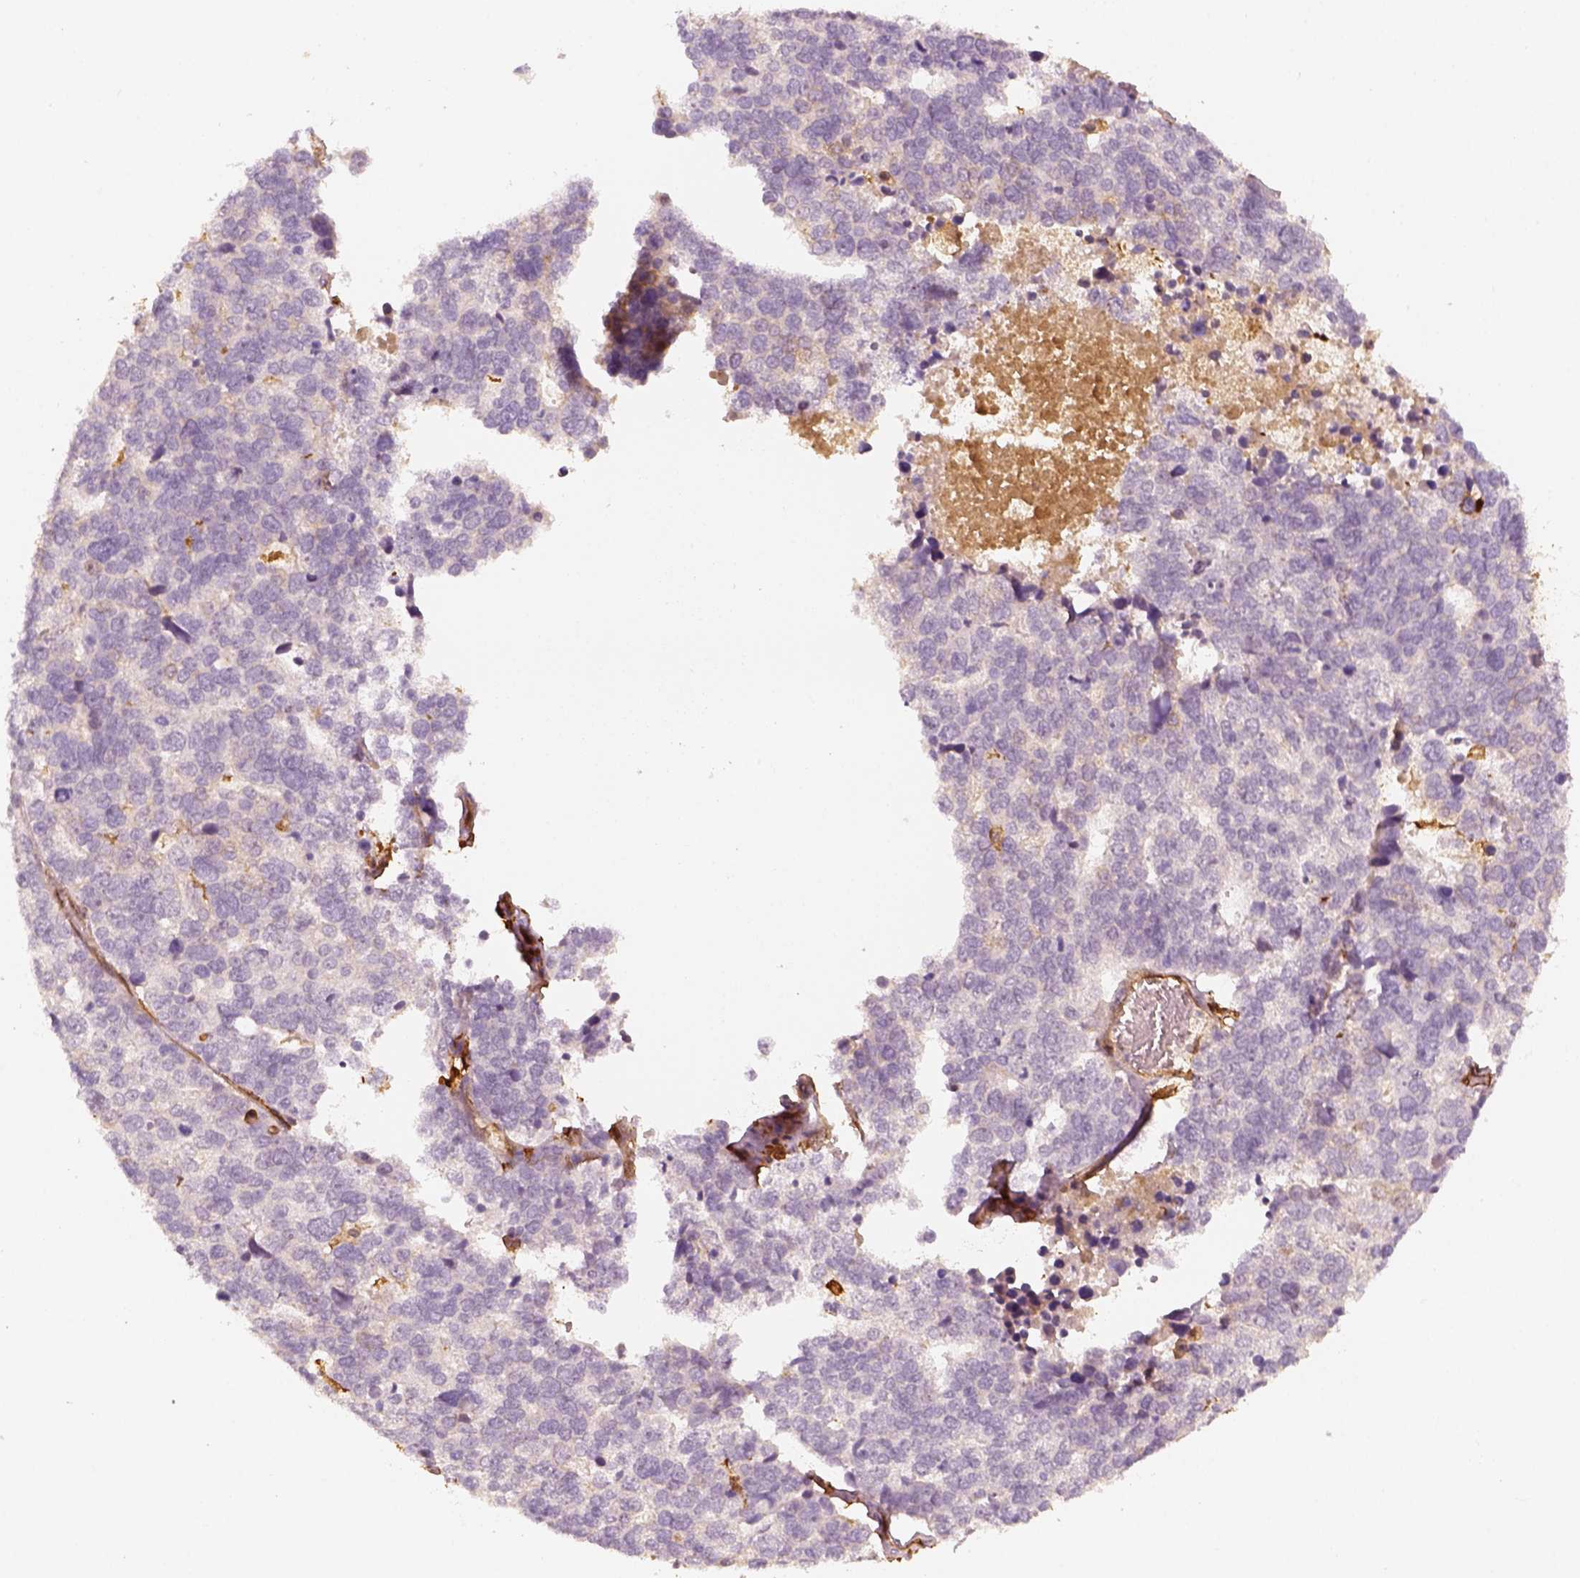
{"staining": {"intensity": "negative", "quantity": "none", "location": "none"}, "tissue": "stomach cancer", "cell_type": "Tumor cells", "image_type": "cancer", "snomed": [{"axis": "morphology", "description": "Adenocarcinoma, NOS"}, {"axis": "topography", "description": "Stomach"}], "caption": "Tumor cells show no significant protein positivity in stomach cancer (adenocarcinoma). Brightfield microscopy of immunohistochemistry (IHC) stained with DAB (3,3'-diaminobenzidine) (brown) and hematoxylin (blue), captured at high magnification.", "gene": "FSCN1", "patient": {"sex": "male", "age": 69}}